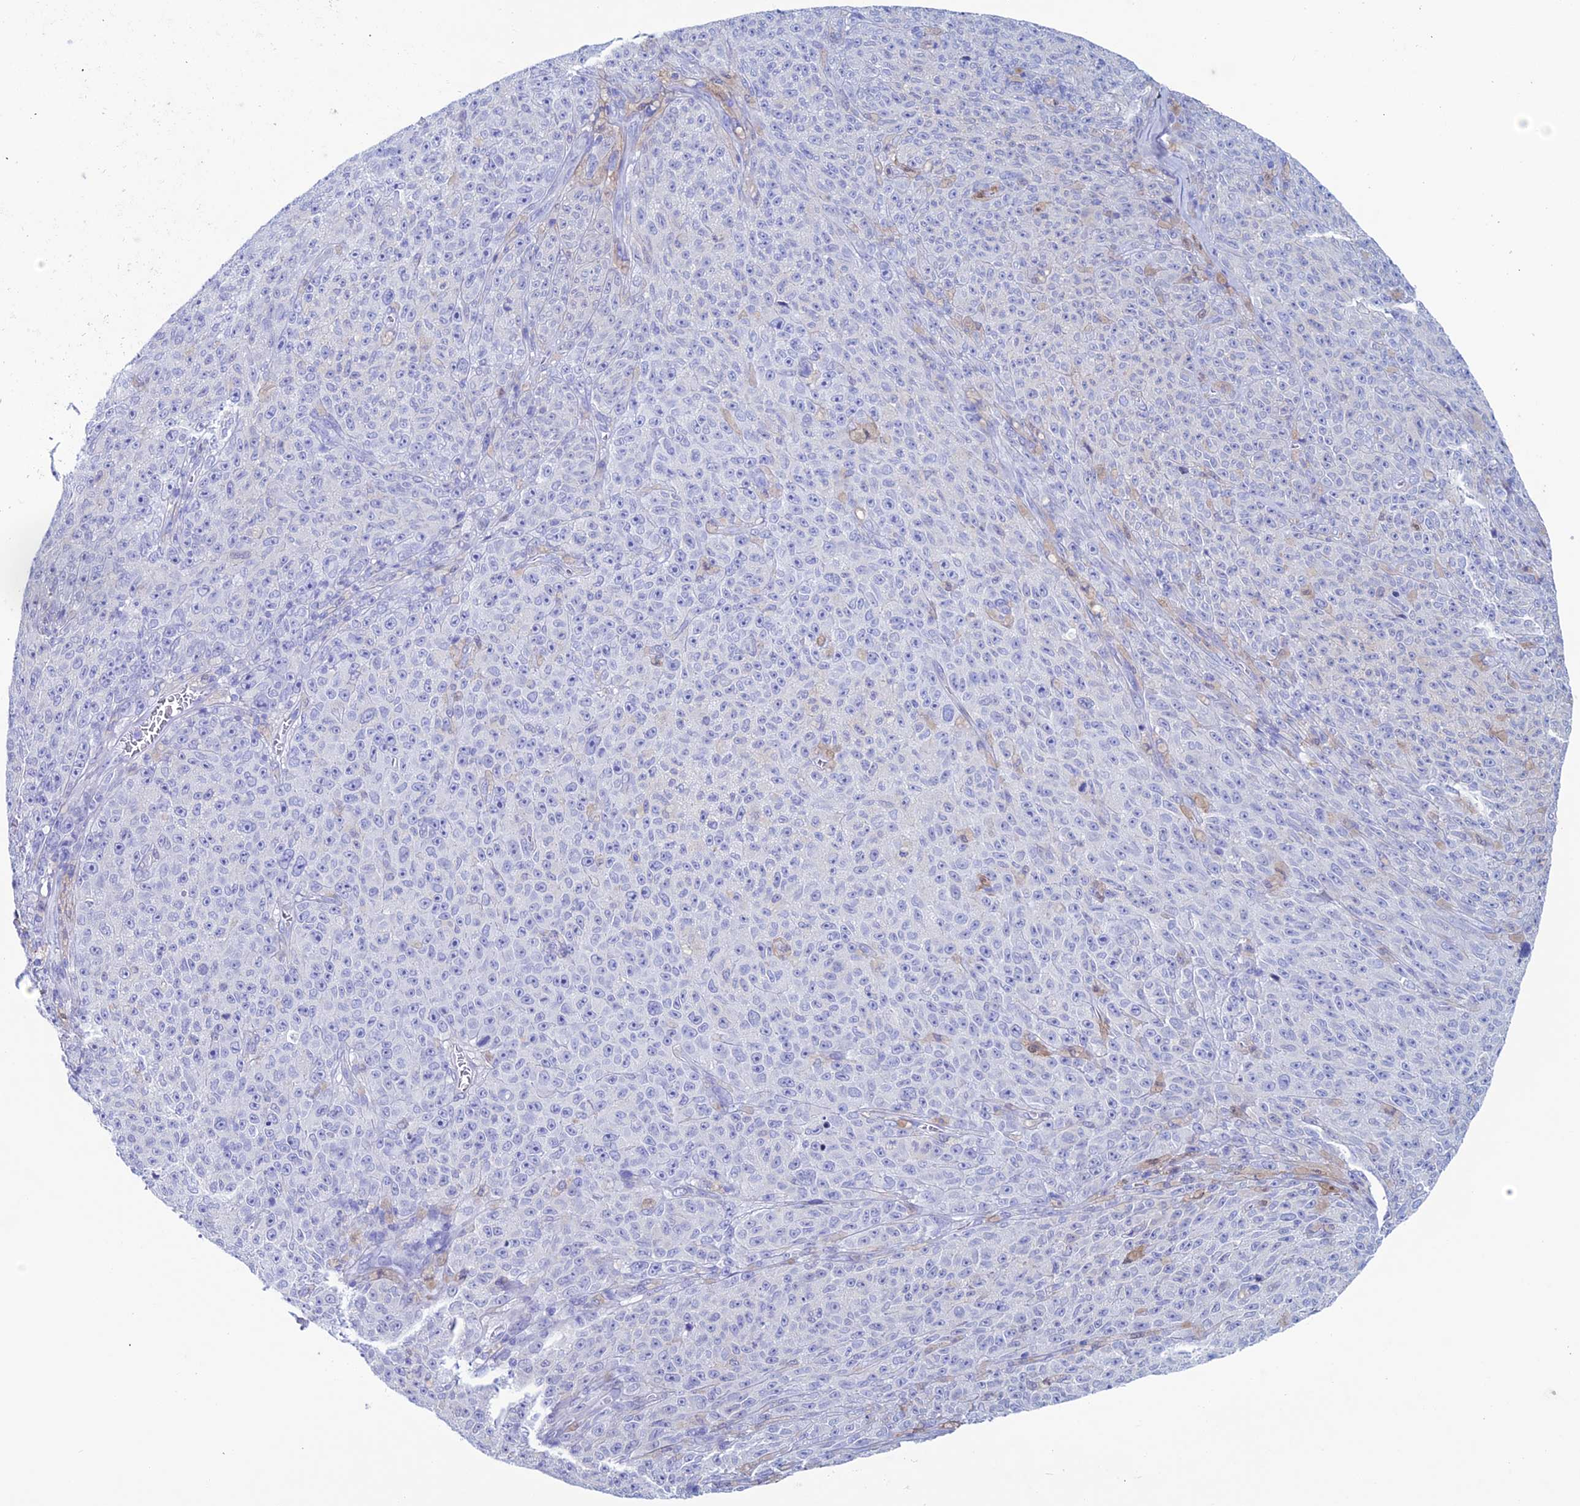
{"staining": {"intensity": "negative", "quantity": "none", "location": "none"}, "tissue": "melanoma", "cell_type": "Tumor cells", "image_type": "cancer", "snomed": [{"axis": "morphology", "description": "Malignant melanoma, NOS"}, {"axis": "topography", "description": "Skin"}], "caption": "This histopathology image is of melanoma stained with immunohistochemistry (IHC) to label a protein in brown with the nuclei are counter-stained blue. There is no staining in tumor cells. (Immunohistochemistry (ihc), brightfield microscopy, high magnification).", "gene": "KCNK17", "patient": {"sex": "female", "age": 82}}